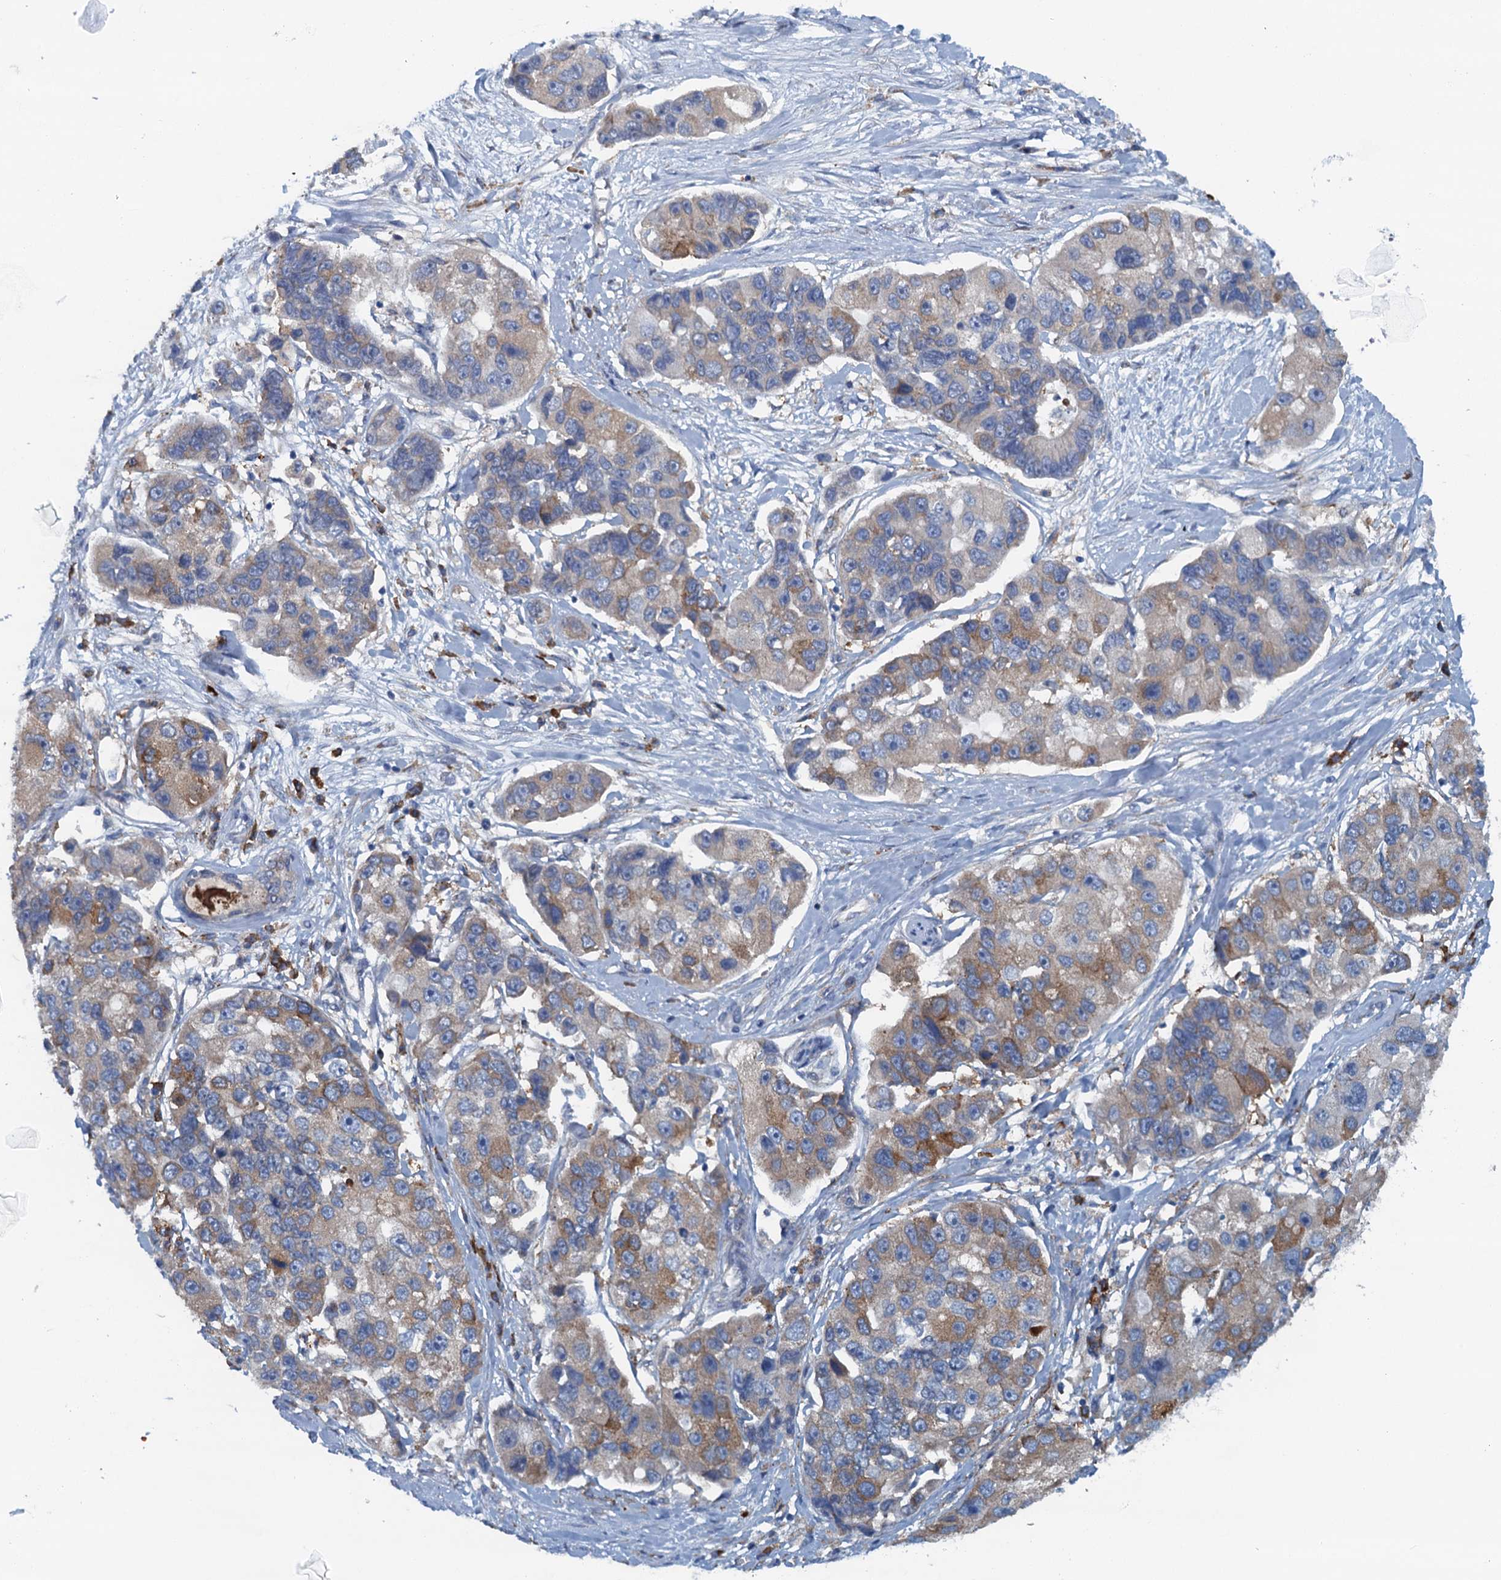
{"staining": {"intensity": "moderate", "quantity": "<25%", "location": "cytoplasmic/membranous"}, "tissue": "lung cancer", "cell_type": "Tumor cells", "image_type": "cancer", "snomed": [{"axis": "morphology", "description": "Adenocarcinoma, NOS"}, {"axis": "topography", "description": "Lung"}], "caption": "A high-resolution image shows IHC staining of lung adenocarcinoma, which displays moderate cytoplasmic/membranous staining in approximately <25% of tumor cells.", "gene": "MYDGF", "patient": {"sex": "female", "age": 54}}